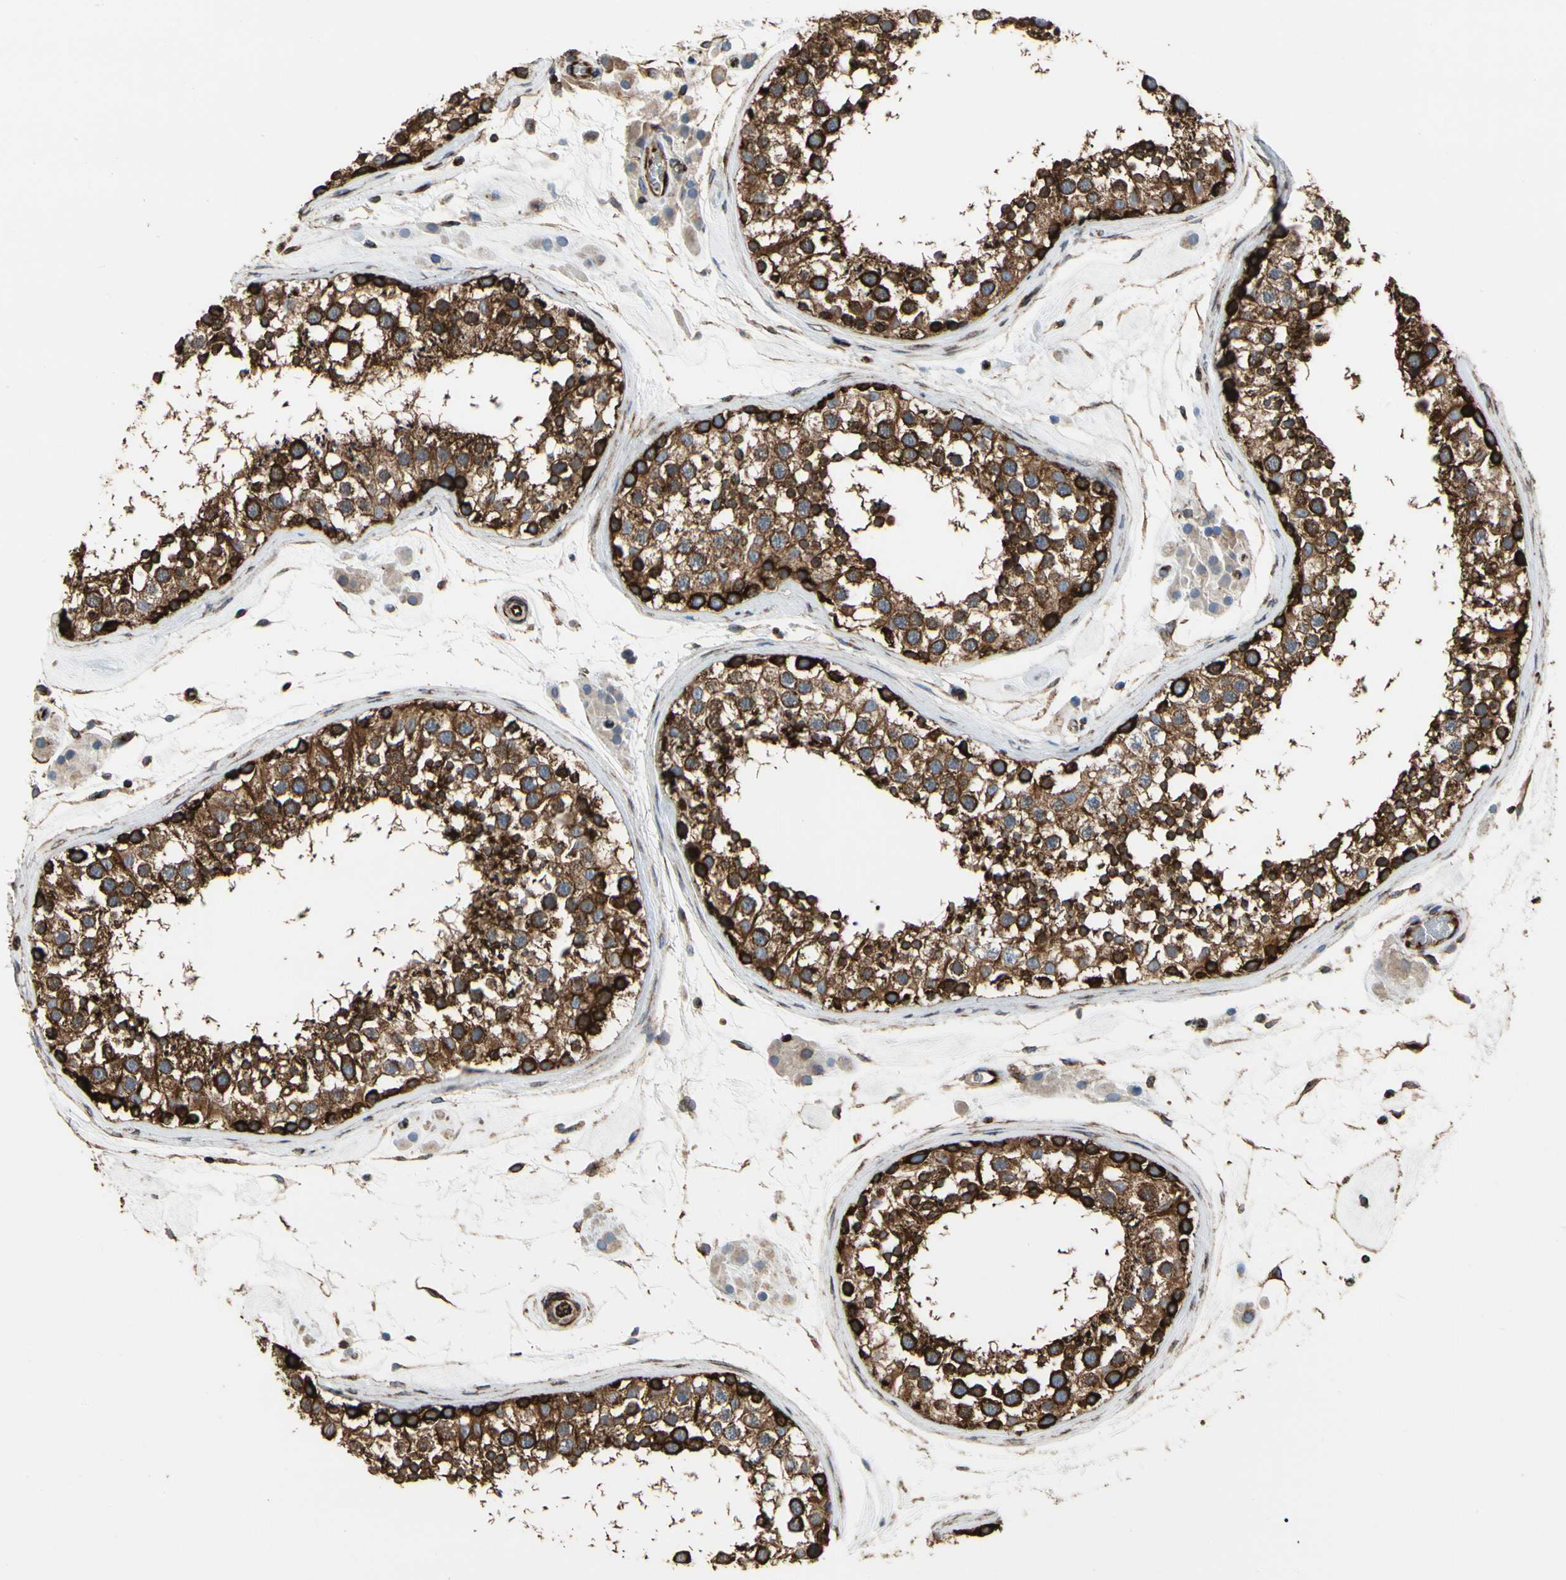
{"staining": {"intensity": "strong", "quantity": ">75%", "location": "cytoplasmic/membranous"}, "tissue": "testis", "cell_type": "Cells in seminiferous ducts", "image_type": "normal", "snomed": [{"axis": "morphology", "description": "Normal tissue, NOS"}, {"axis": "topography", "description": "Testis"}], "caption": "Cells in seminiferous ducts show strong cytoplasmic/membranous positivity in approximately >75% of cells in normal testis.", "gene": "TUBA1A", "patient": {"sex": "male", "age": 46}}